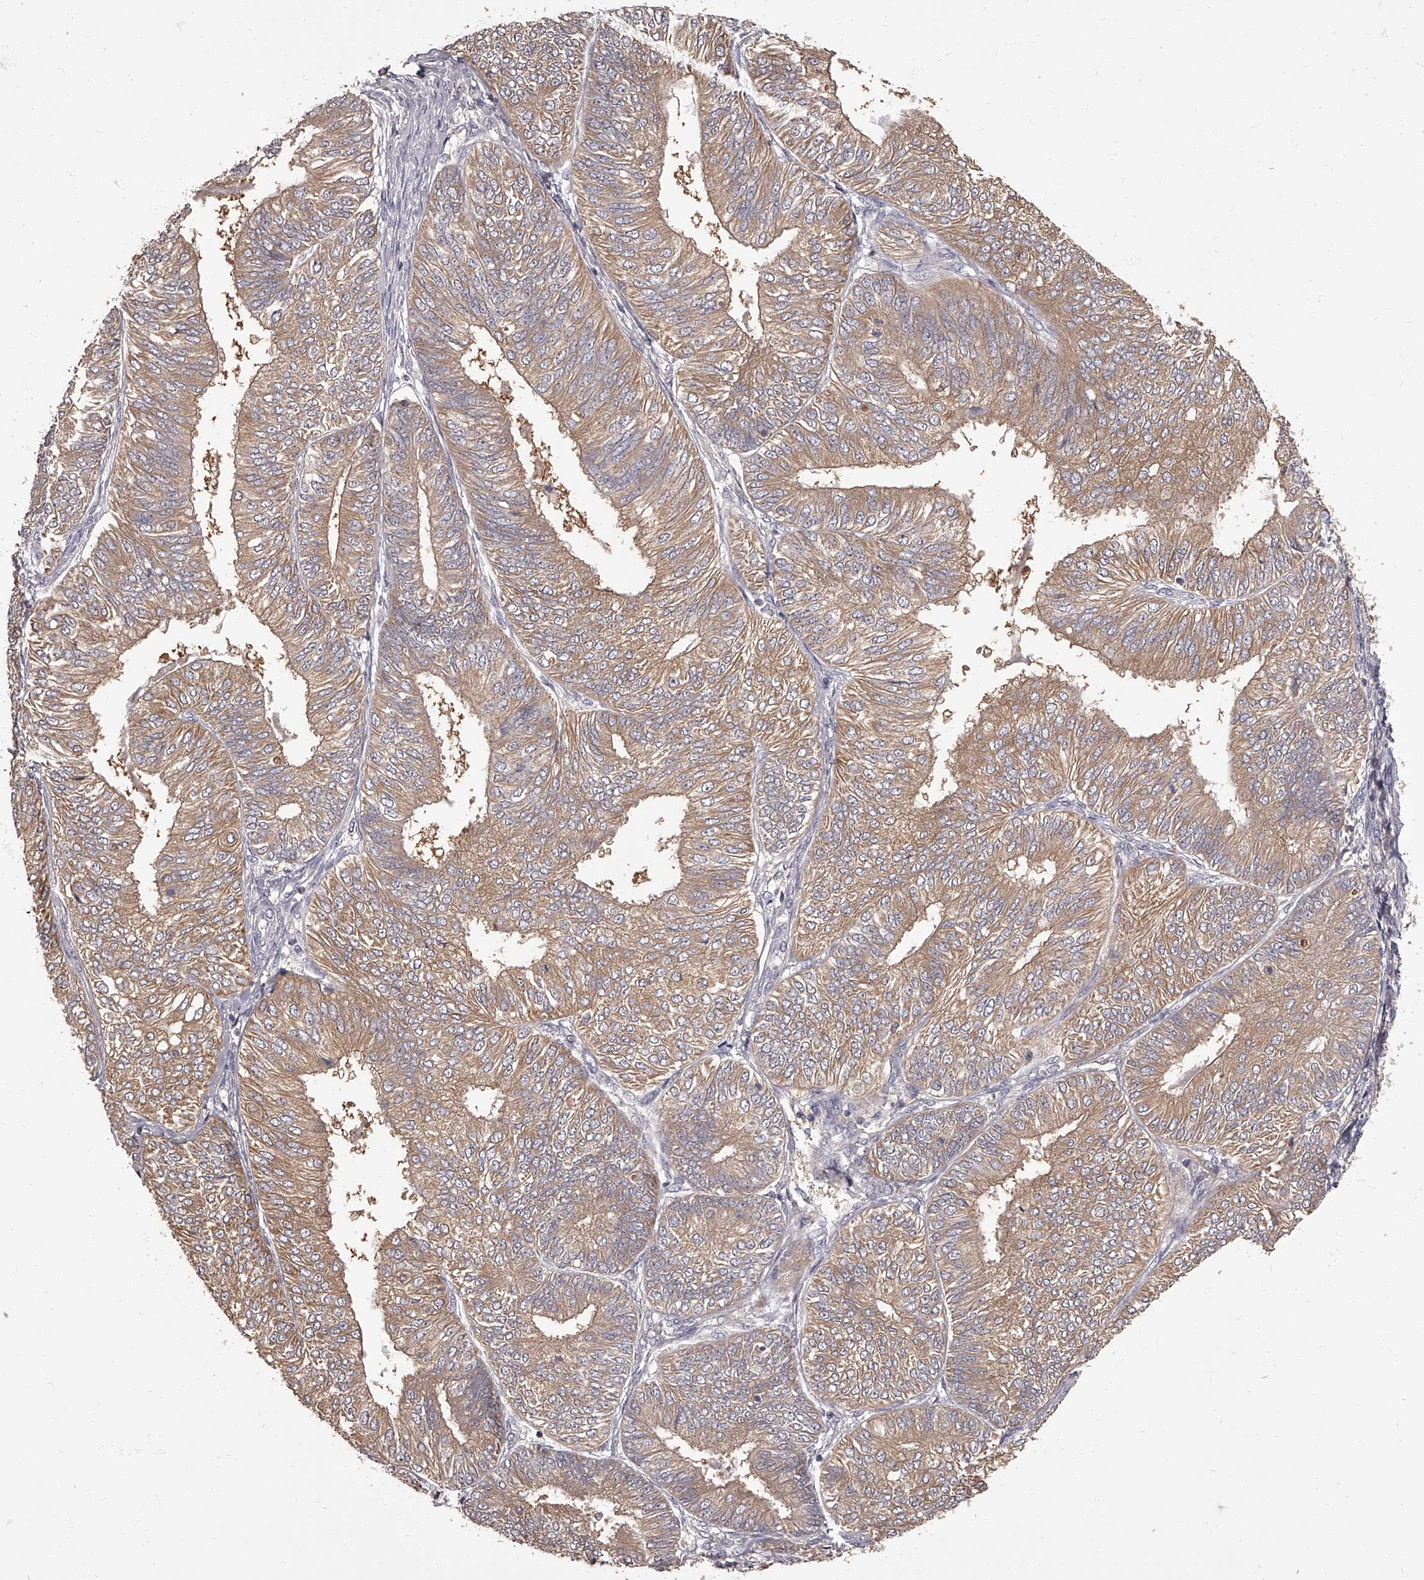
{"staining": {"intensity": "weak", "quantity": ">75%", "location": "cytoplasmic/membranous"}, "tissue": "endometrial cancer", "cell_type": "Tumor cells", "image_type": "cancer", "snomed": [{"axis": "morphology", "description": "Adenocarcinoma, NOS"}, {"axis": "topography", "description": "Endometrium"}], "caption": "An immunohistochemistry photomicrograph of neoplastic tissue is shown. Protein staining in brown shows weak cytoplasmic/membranous positivity in endometrial cancer (adenocarcinoma) within tumor cells.", "gene": "APEH", "patient": {"sex": "female", "age": 58}}